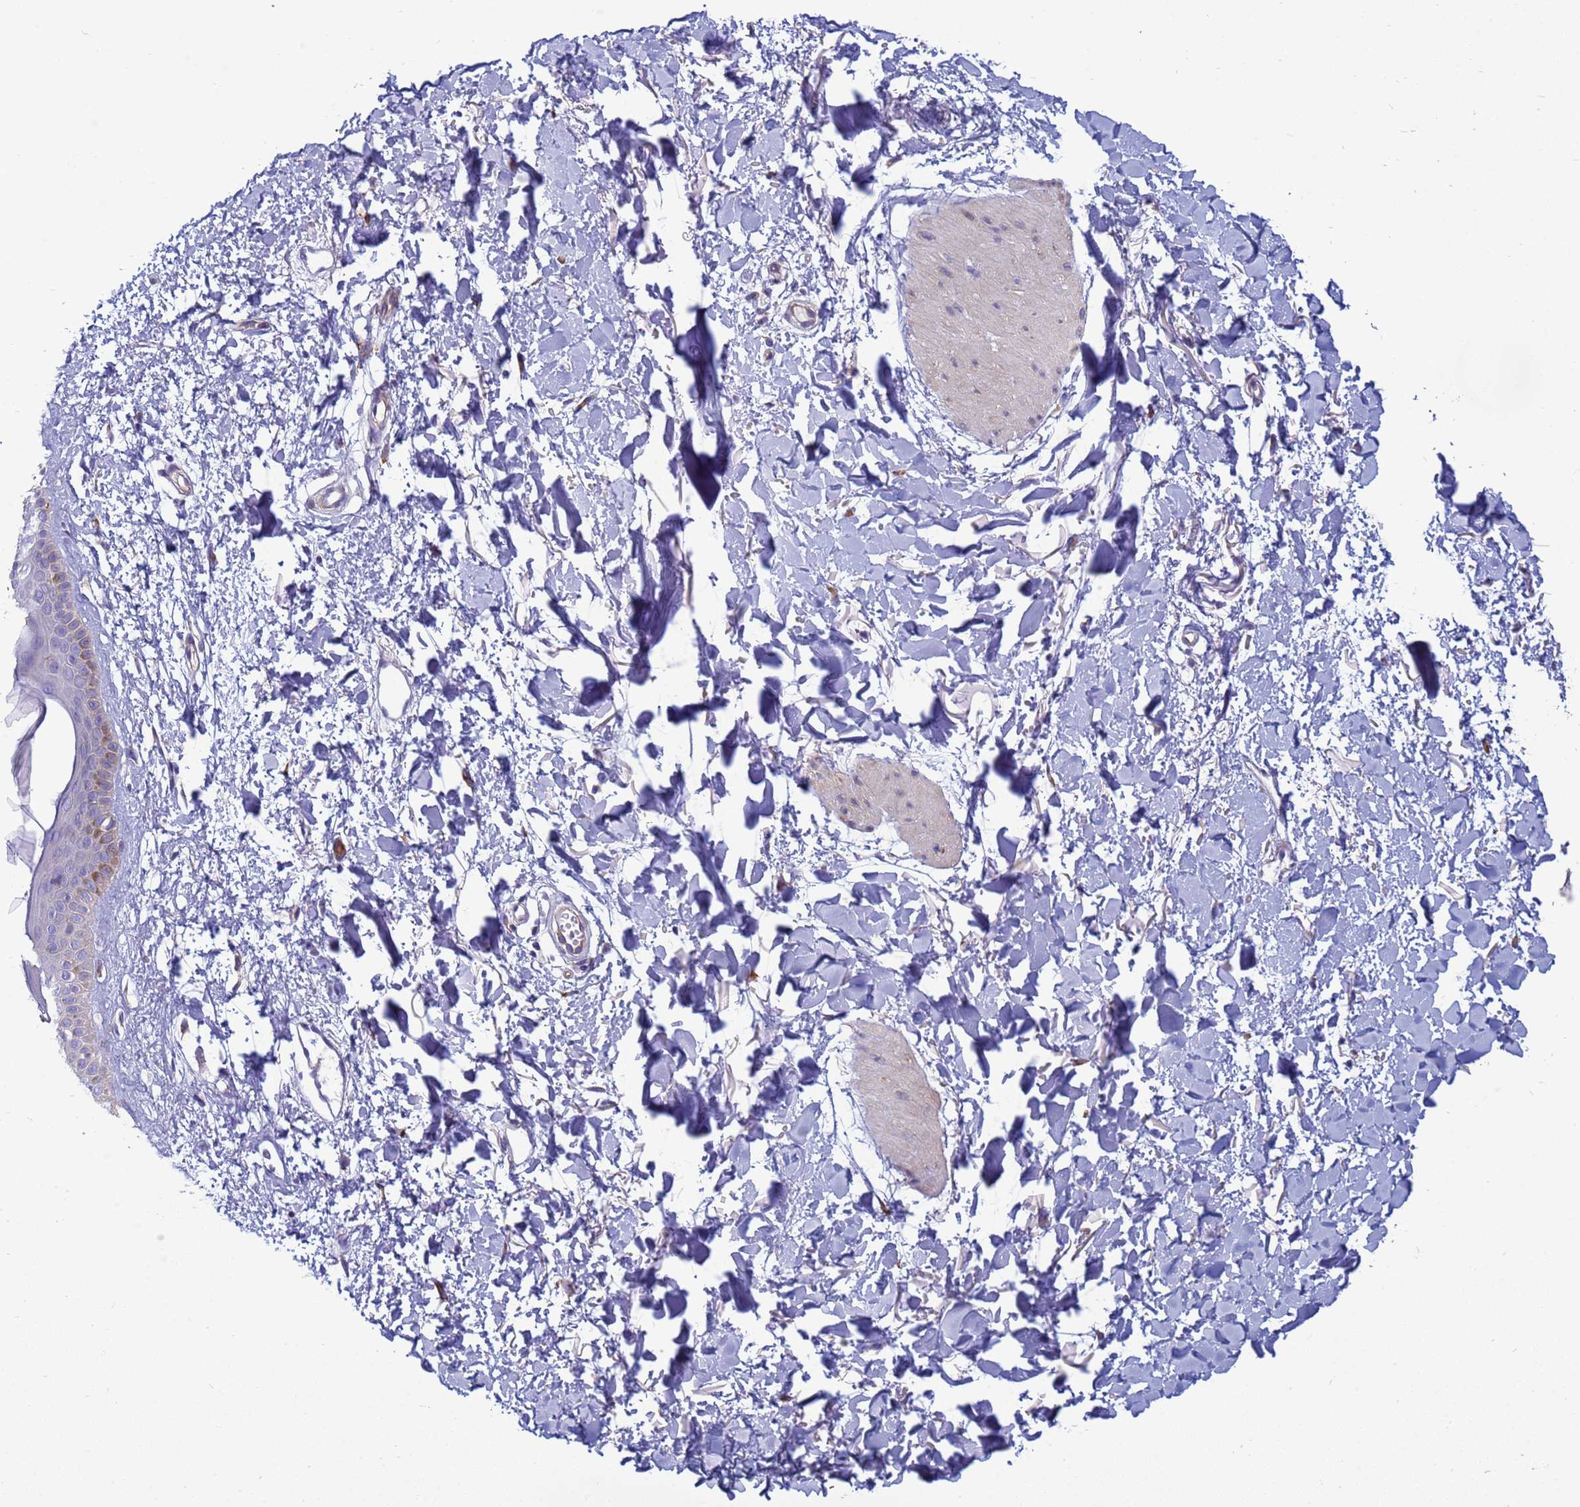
{"staining": {"intensity": "negative", "quantity": "none", "location": "none"}, "tissue": "skin", "cell_type": "Fibroblasts", "image_type": "normal", "snomed": [{"axis": "morphology", "description": "Normal tissue, NOS"}, {"axis": "topography", "description": "Skin"}], "caption": "High power microscopy histopathology image of an immunohistochemistry (IHC) photomicrograph of benign skin, revealing no significant staining in fibroblasts. (IHC, brightfield microscopy, high magnification).", "gene": "TRPC6", "patient": {"sex": "female", "age": 58}}